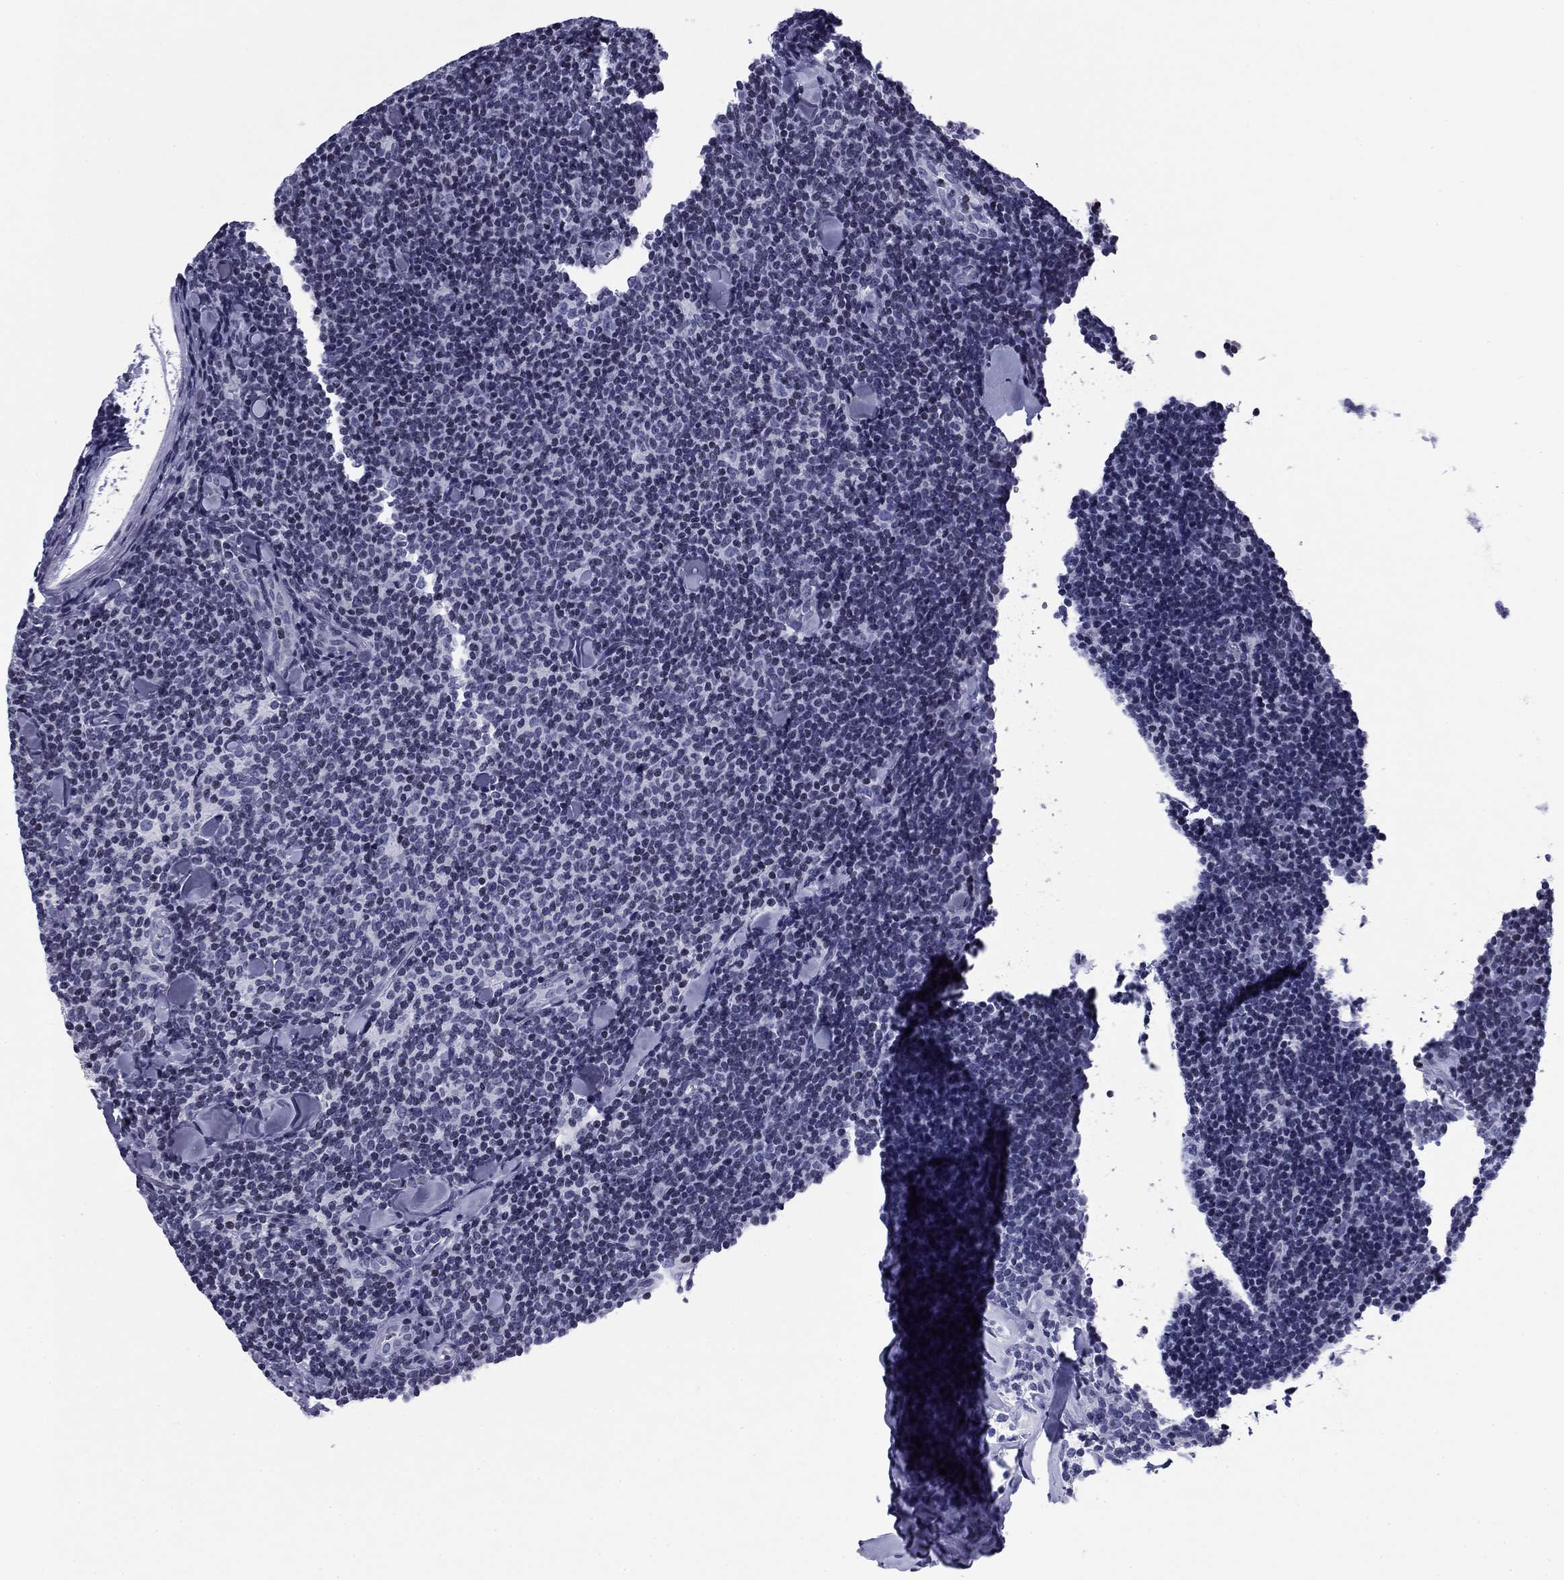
{"staining": {"intensity": "negative", "quantity": "none", "location": "none"}, "tissue": "lymphoma", "cell_type": "Tumor cells", "image_type": "cancer", "snomed": [{"axis": "morphology", "description": "Malignant lymphoma, non-Hodgkin's type, Low grade"}, {"axis": "topography", "description": "Lymph node"}], "caption": "The histopathology image shows no staining of tumor cells in malignant lymphoma, non-Hodgkin's type (low-grade).", "gene": "CCDC144A", "patient": {"sex": "female", "age": 56}}